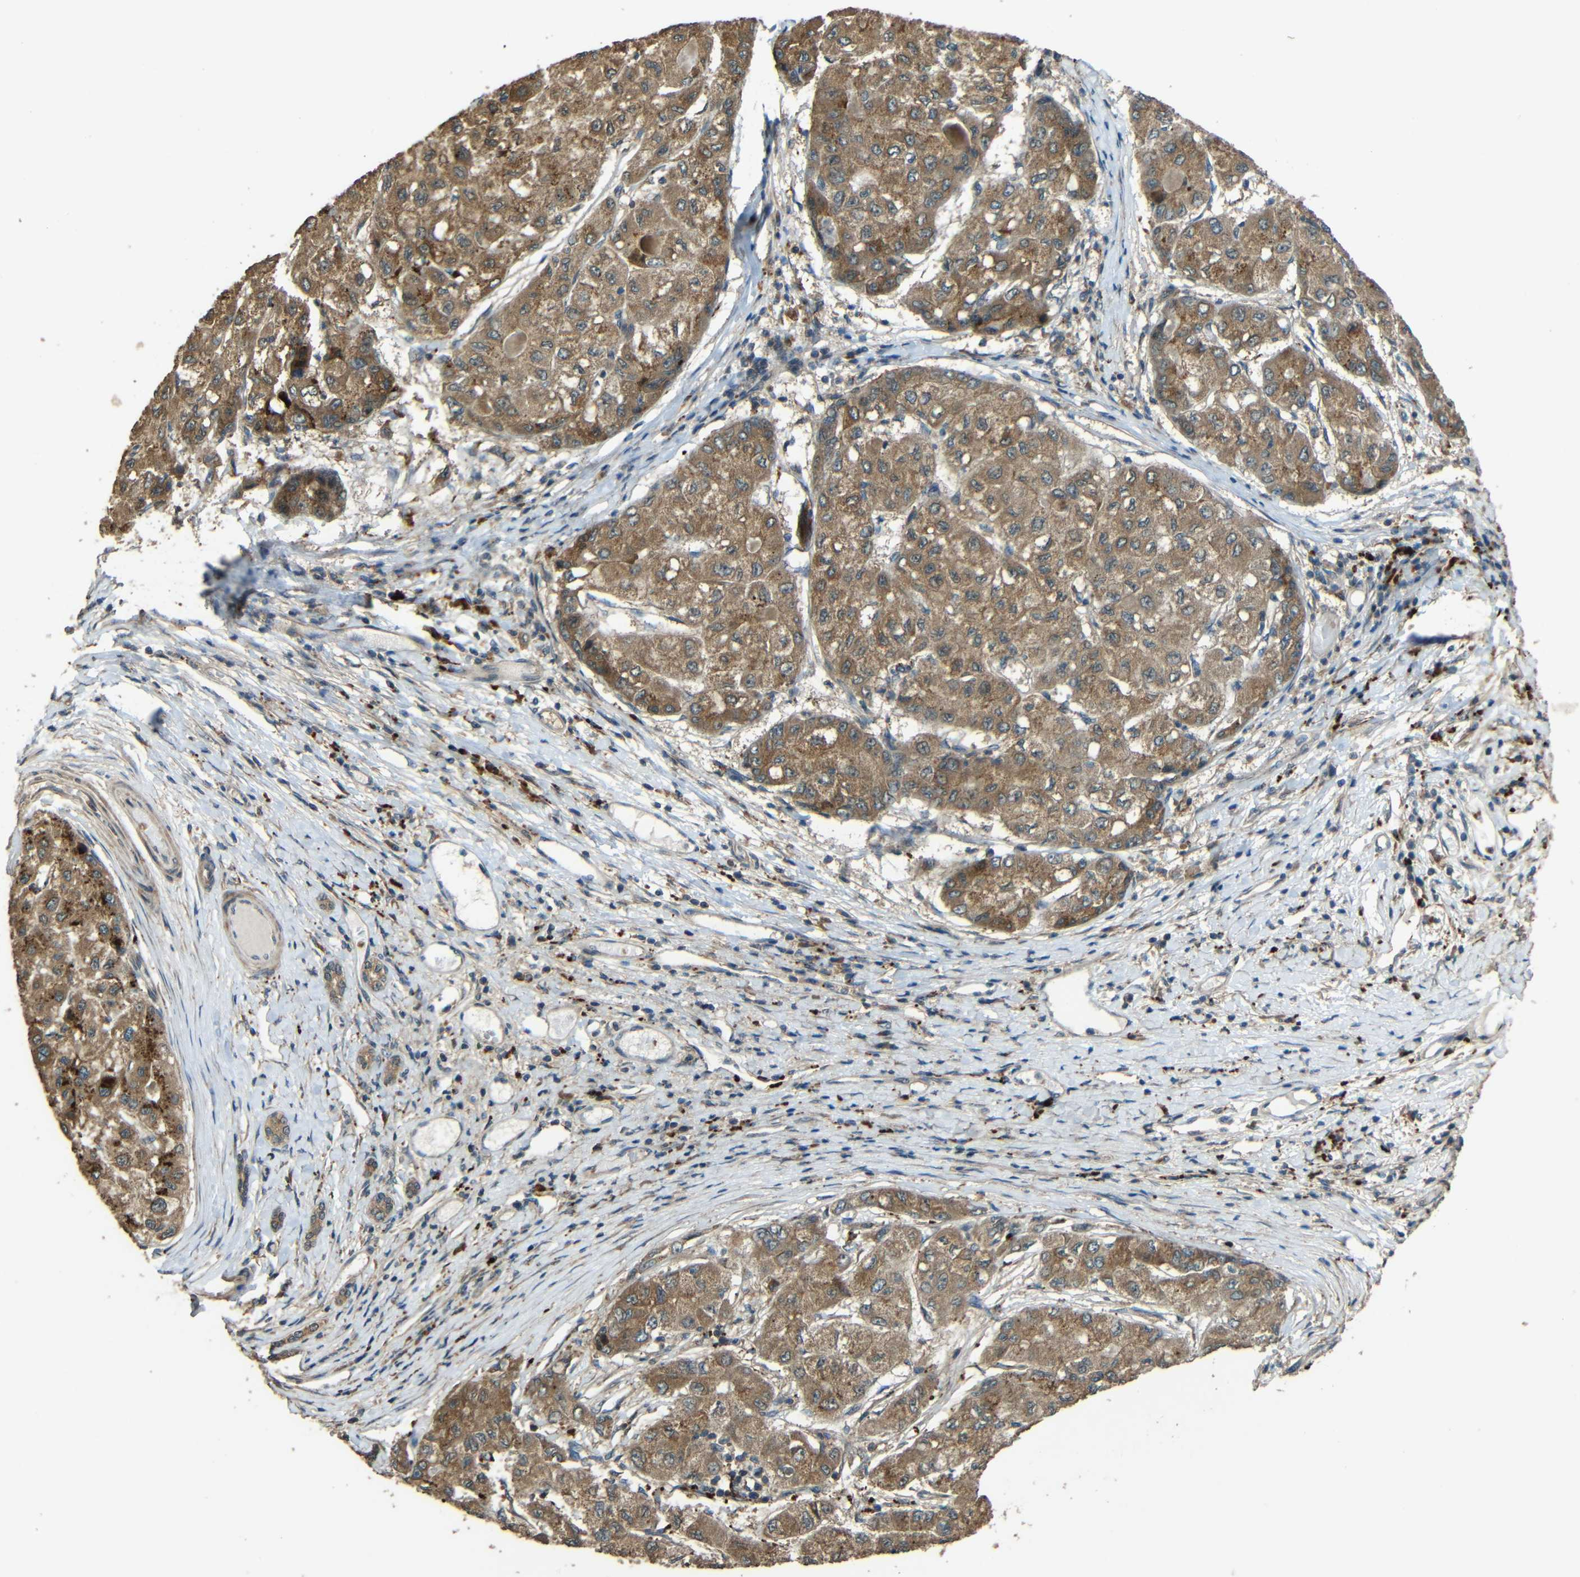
{"staining": {"intensity": "moderate", "quantity": ">75%", "location": "cytoplasmic/membranous"}, "tissue": "liver cancer", "cell_type": "Tumor cells", "image_type": "cancer", "snomed": [{"axis": "morphology", "description": "Carcinoma, Hepatocellular, NOS"}, {"axis": "topography", "description": "Liver"}], "caption": "Human hepatocellular carcinoma (liver) stained for a protein (brown) demonstrates moderate cytoplasmic/membranous positive staining in about >75% of tumor cells.", "gene": "ACACA", "patient": {"sex": "male", "age": 80}}